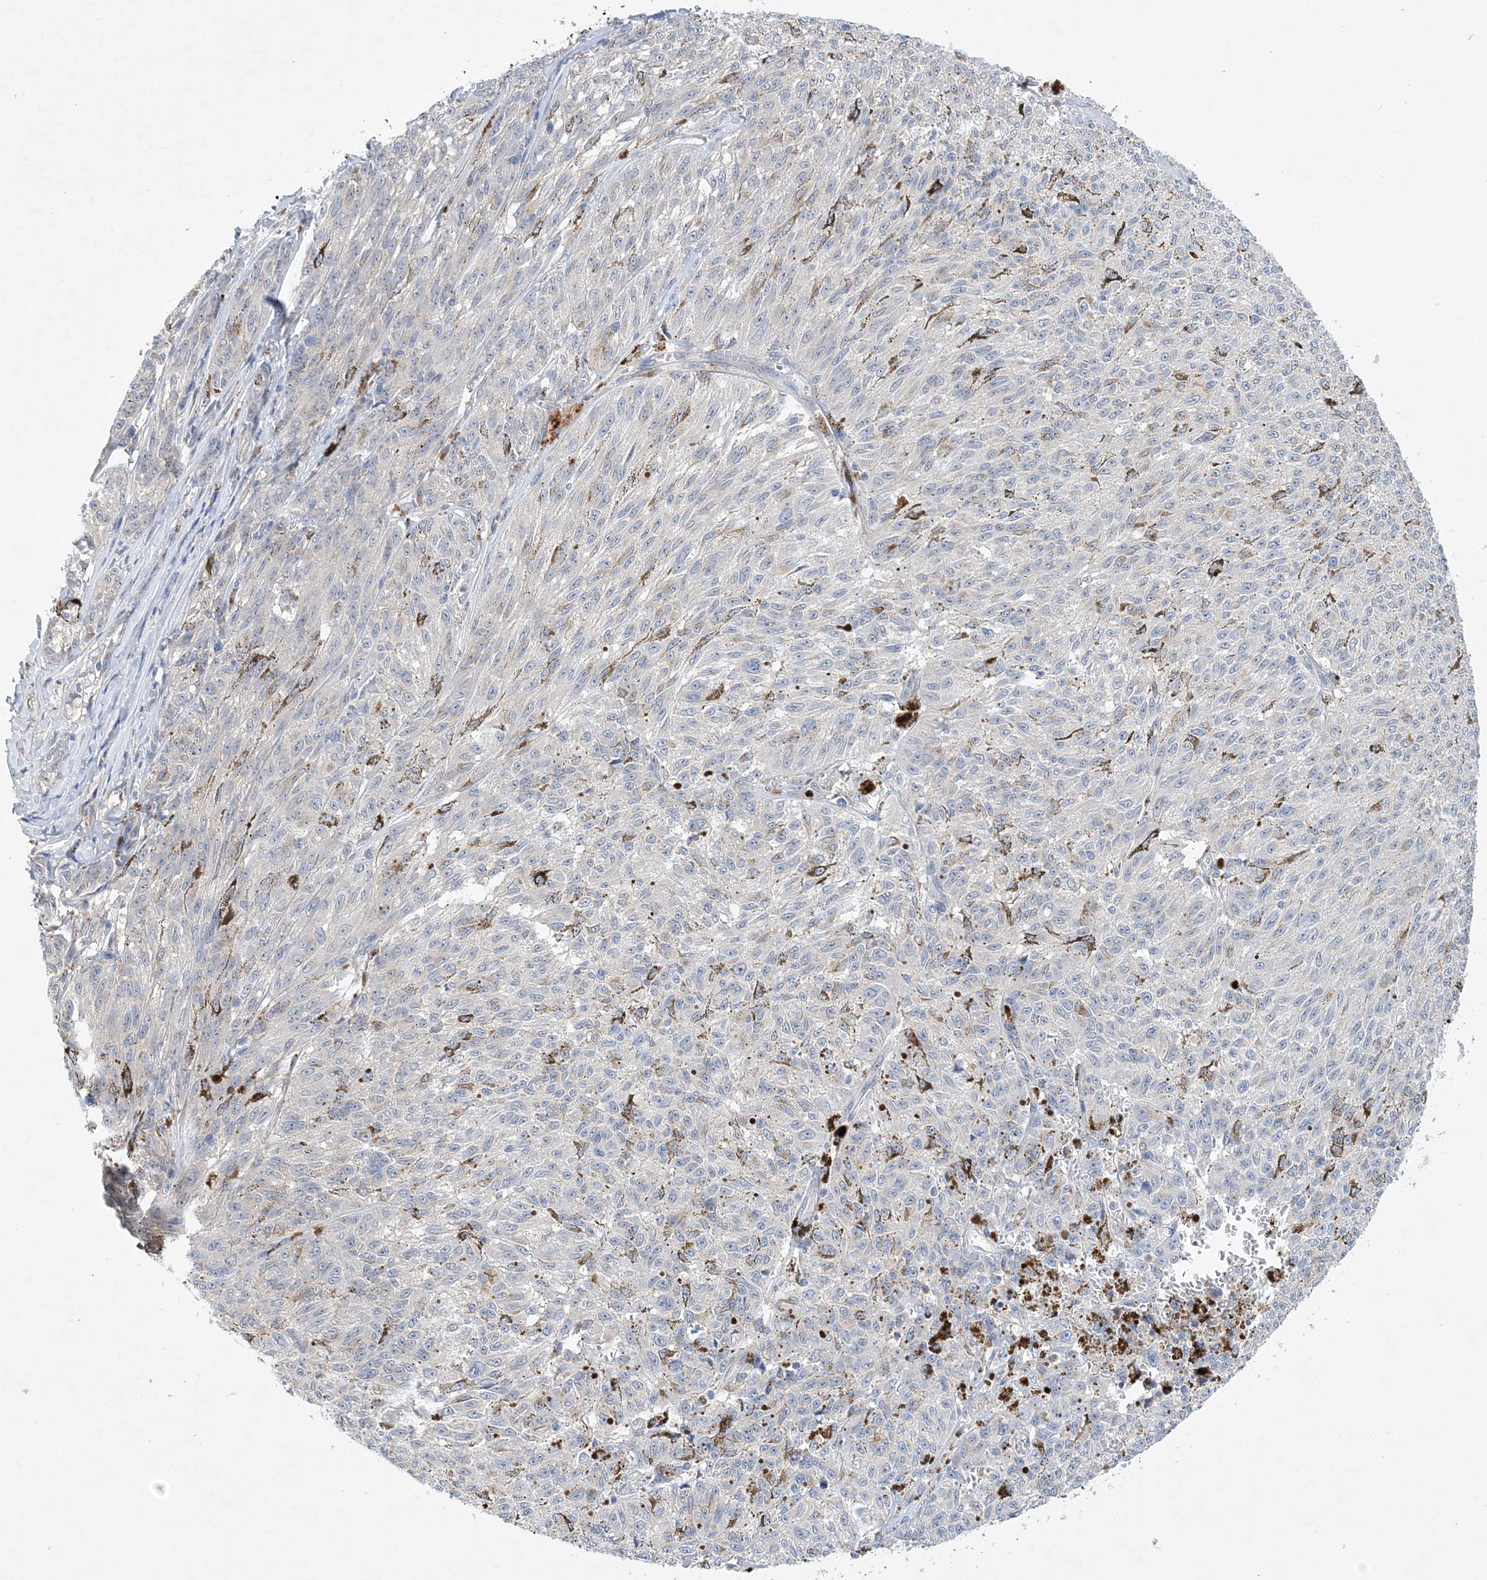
{"staining": {"intensity": "negative", "quantity": "none", "location": "none"}, "tissue": "melanoma", "cell_type": "Tumor cells", "image_type": "cancer", "snomed": [{"axis": "morphology", "description": "Malignant melanoma, NOS"}, {"axis": "topography", "description": "Skin"}], "caption": "This is an immunohistochemistry (IHC) micrograph of human melanoma. There is no expression in tumor cells.", "gene": "ANKRD35", "patient": {"sex": "female", "age": 72}}